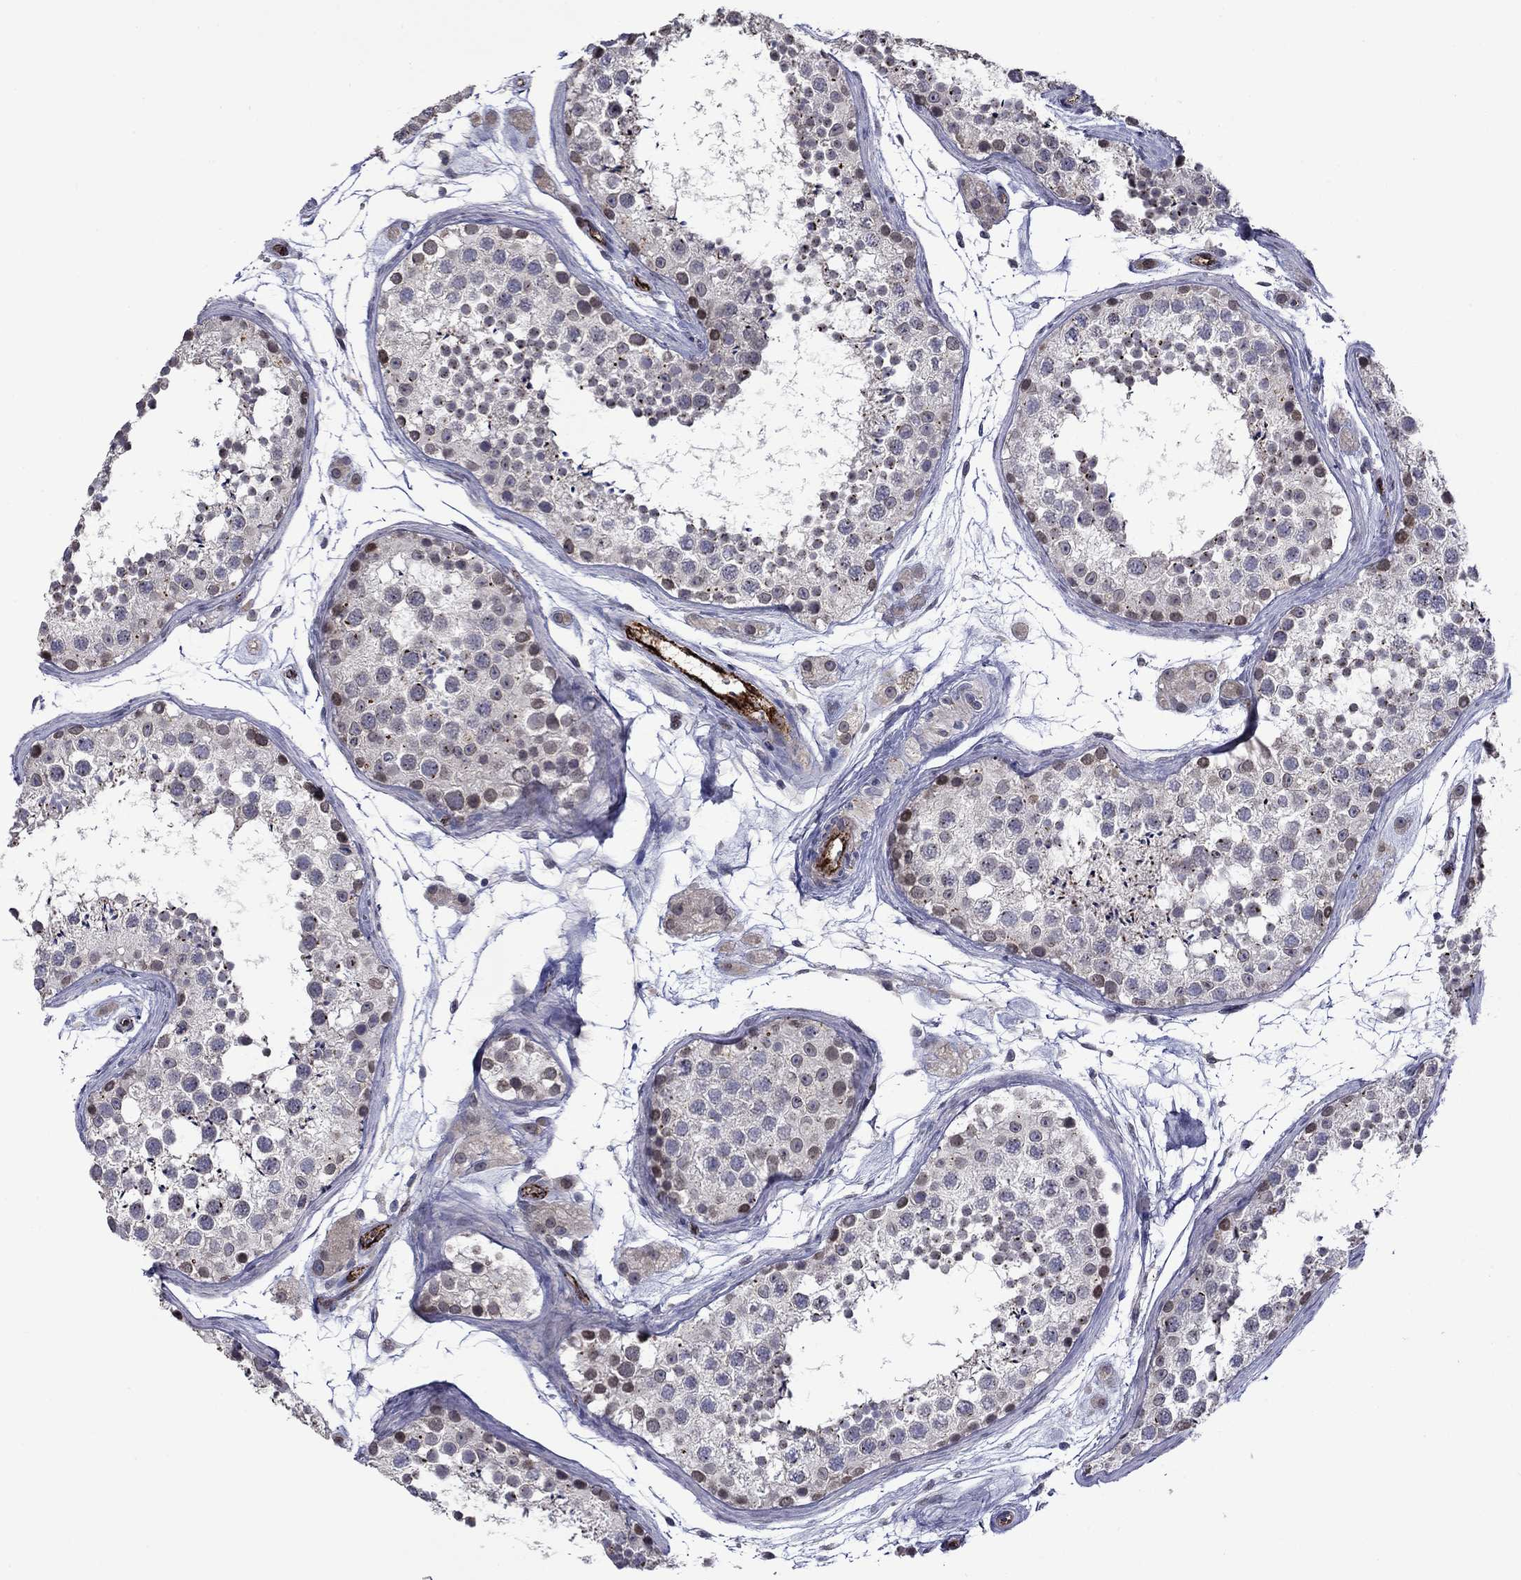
{"staining": {"intensity": "moderate", "quantity": "<25%", "location": "nuclear"}, "tissue": "testis", "cell_type": "Cells in seminiferous ducts", "image_type": "normal", "snomed": [{"axis": "morphology", "description": "Normal tissue, NOS"}, {"axis": "topography", "description": "Testis"}], "caption": "Brown immunohistochemical staining in normal testis displays moderate nuclear staining in about <25% of cells in seminiferous ducts. Using DAB (brown) and hematoxylin (blue) stains, captured at high magnification using brightfield microscopy.", "gene": "SLITRK1", "patient": {"sex": "male", "age": 41}}